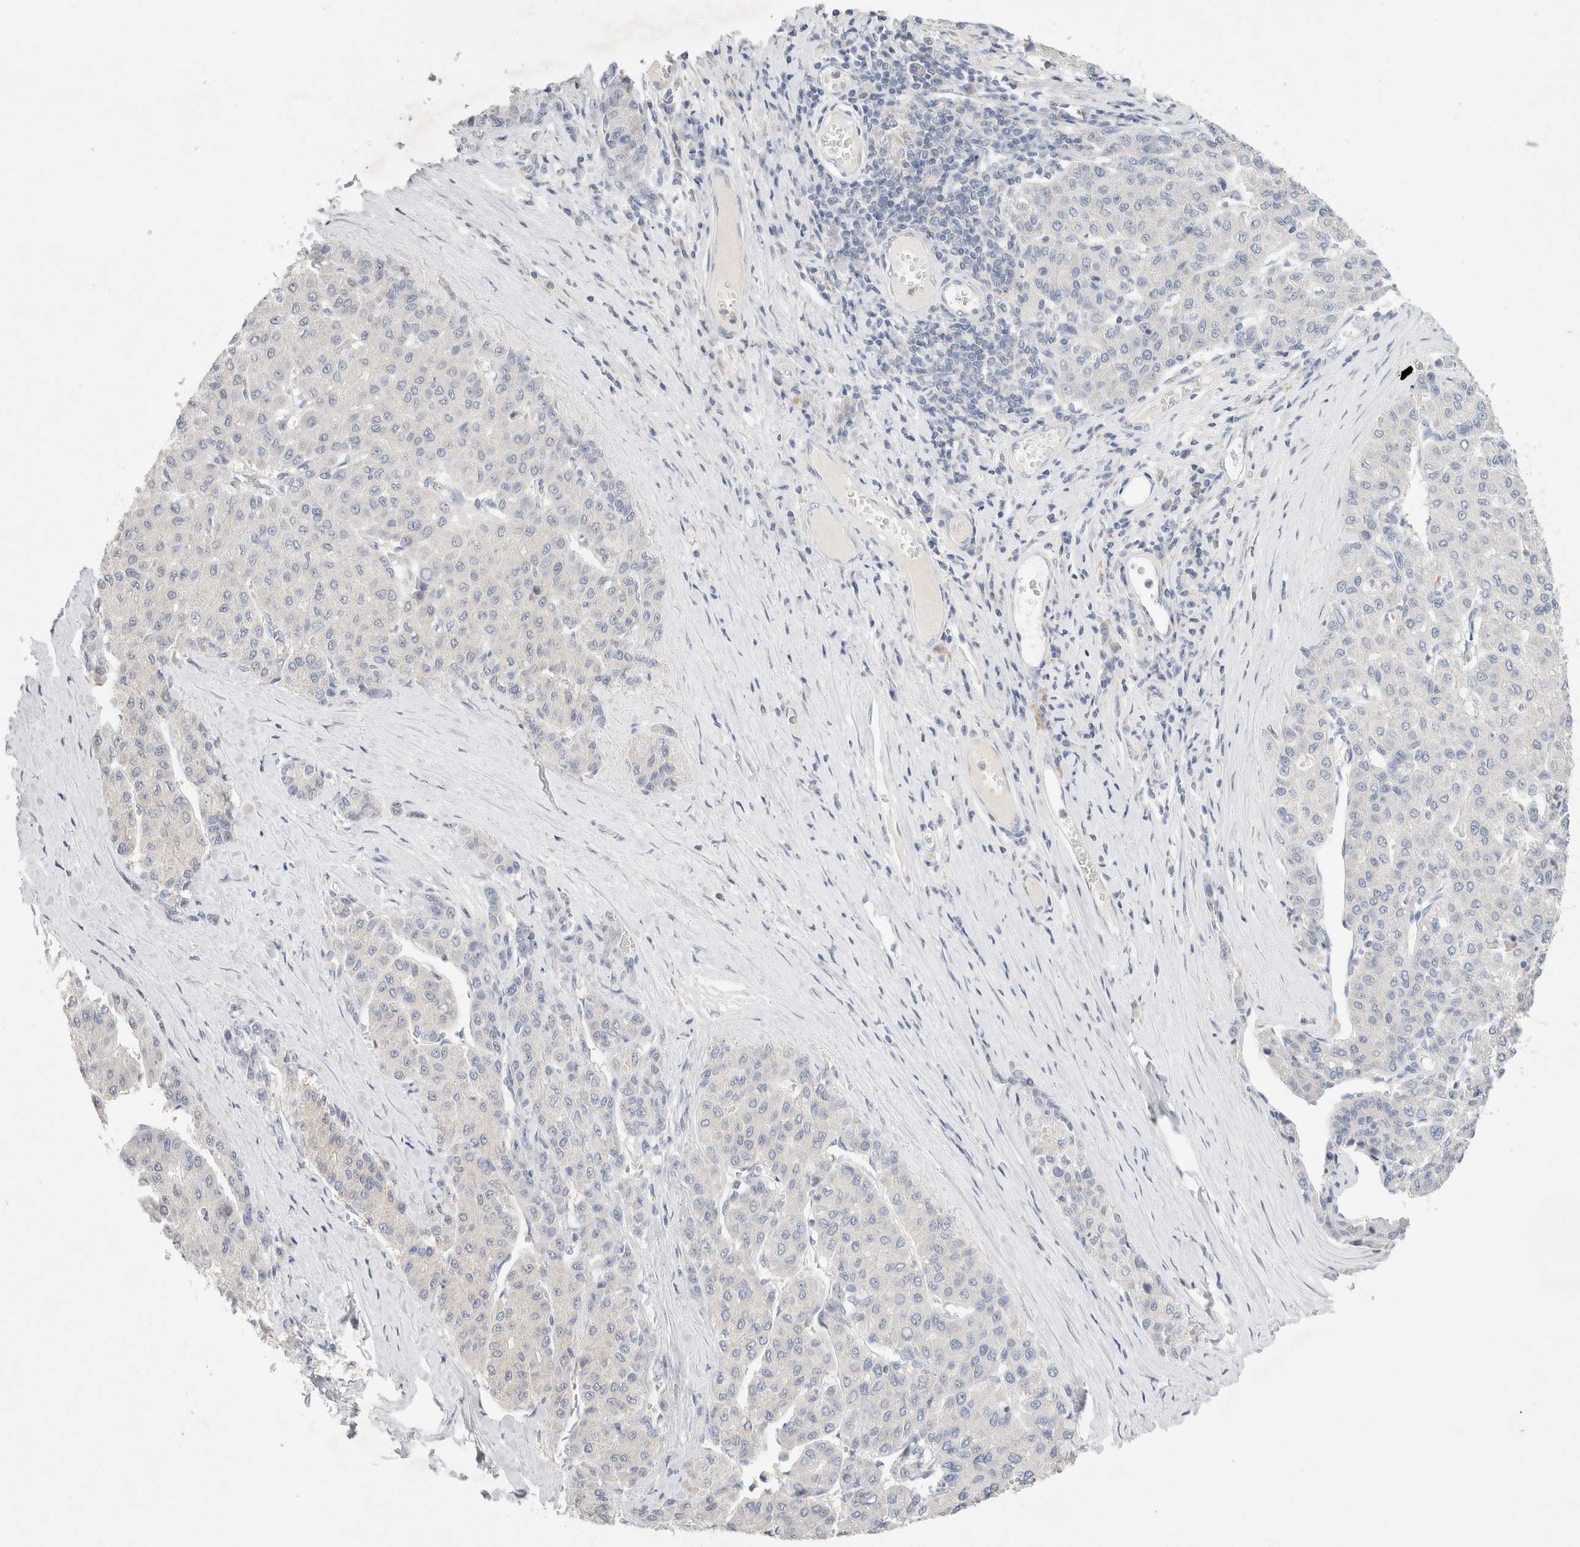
{"staining": {"intensity": "negative", "quantity": "none", "location": "none"}, "tissue": "liver cancer", "cell_type": "Tumor cells", "image_type": "cancer", "snomed": [{"axis": "morphology", "description": "Carcinoma, Hepatocellular, NOS"}, {"axis": "topography", "description": "Liver"}], "caption": "Immunohistochemistry of liver cancer (hepatocellular carcinoma) demonstrates no staining in tumor cells.", "gene": "MPP2", "patient": {"sex": "male", "age": 65}}